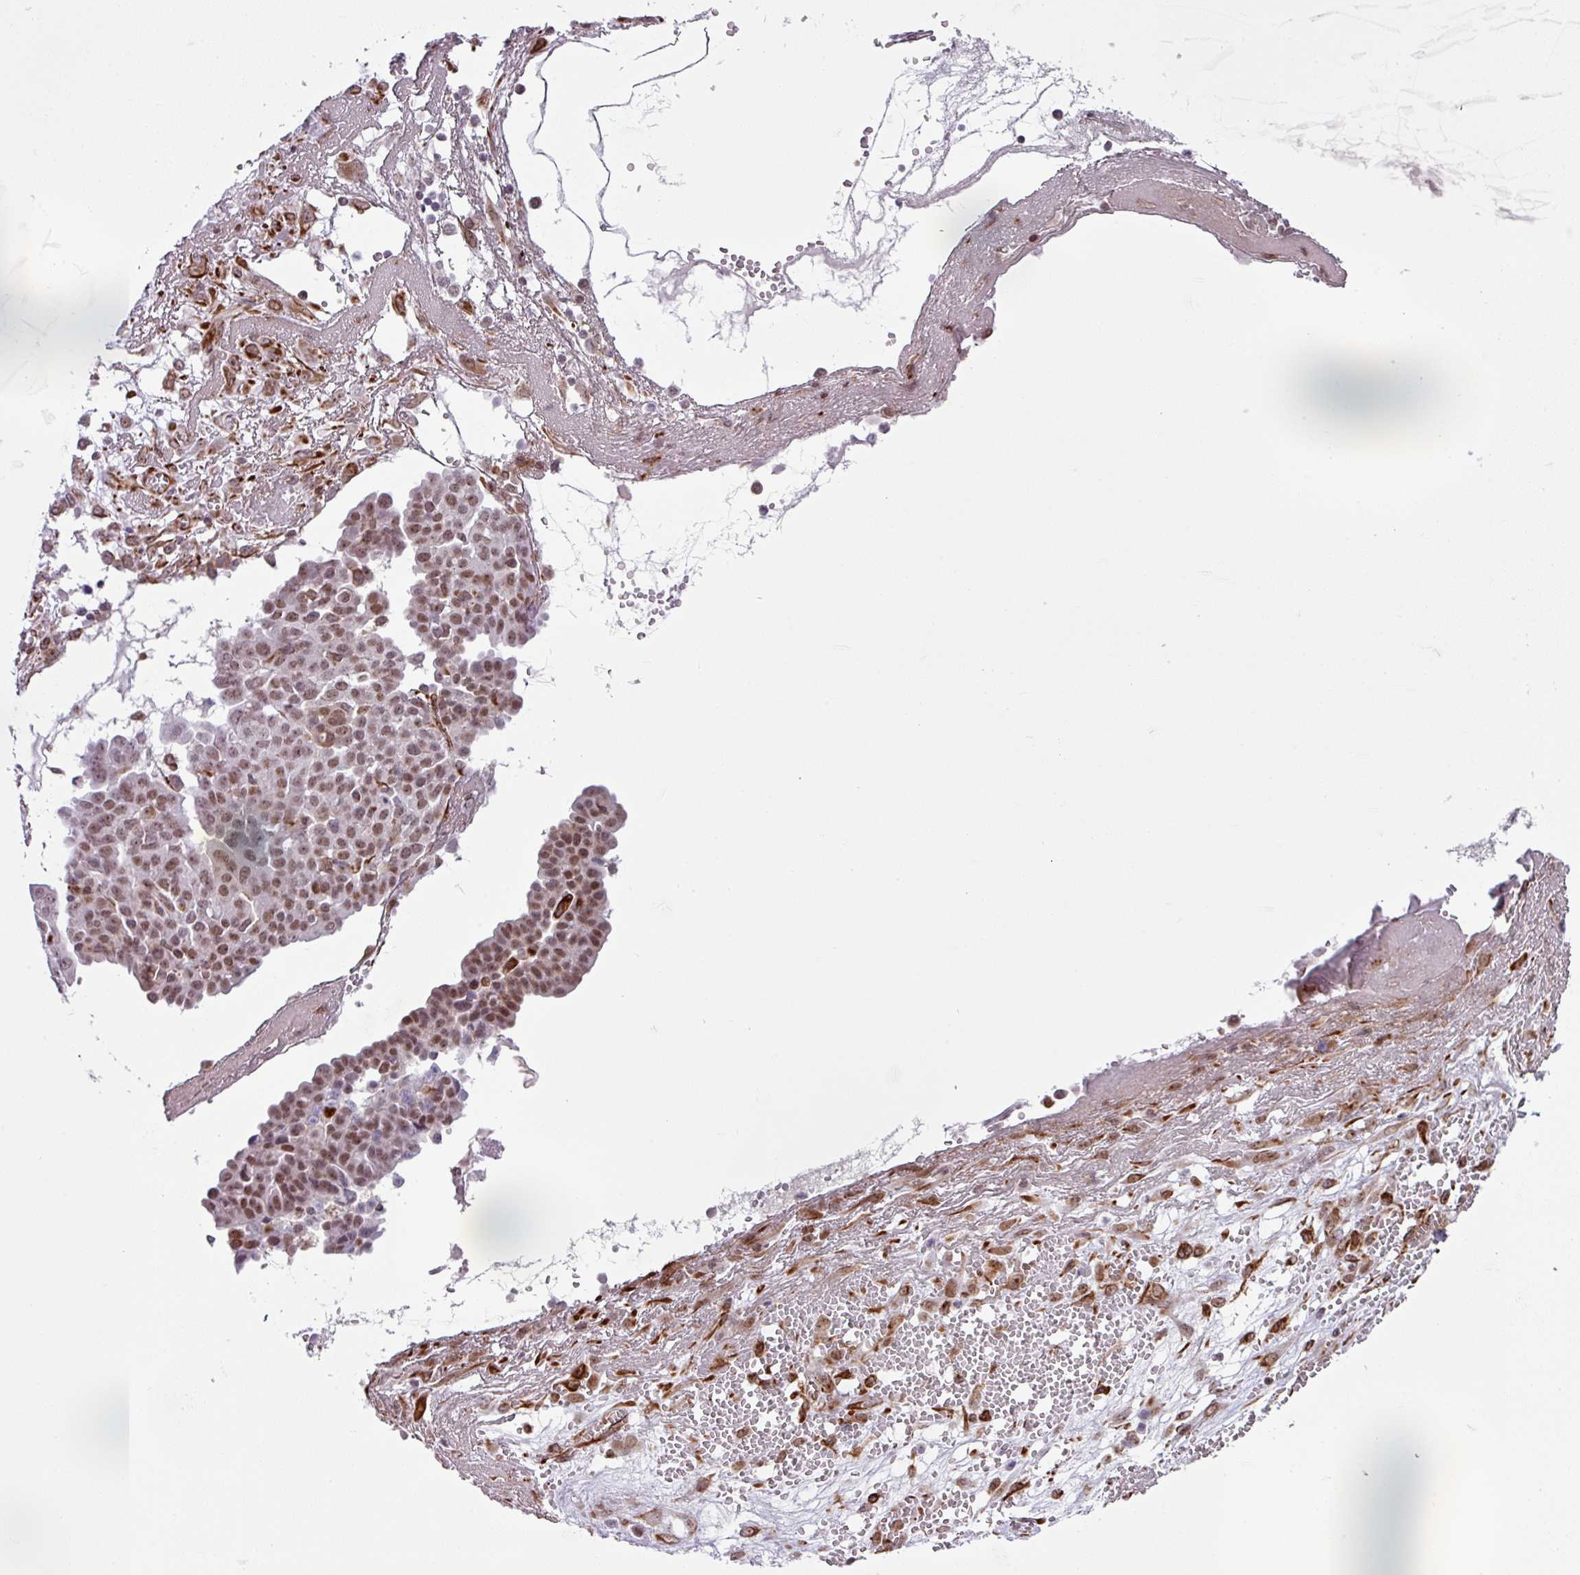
{"staining": {"intensity": "moderate", "quantity": ">75%", "location": "nuclear"}, "tissue": "ovarian cancer", "cell_type": "Tumor cells", "image_type": "cancer", "snomed": [{"axis": "morphology", "description": "Cystadenocarcinoma, serous, NOS"}, {"axis": "topography", "description": "Soft tissue"}, {"axis": "topography", "description": "Ovary"}], "caption": "An image of ovarian cancer (serous cystadenocarcinoma) stained for a protein demonstrates moderate nuclear brown staining in tumor cells.", "gene": "CHD3", "patient": {"sex": "female", "age": 57}}